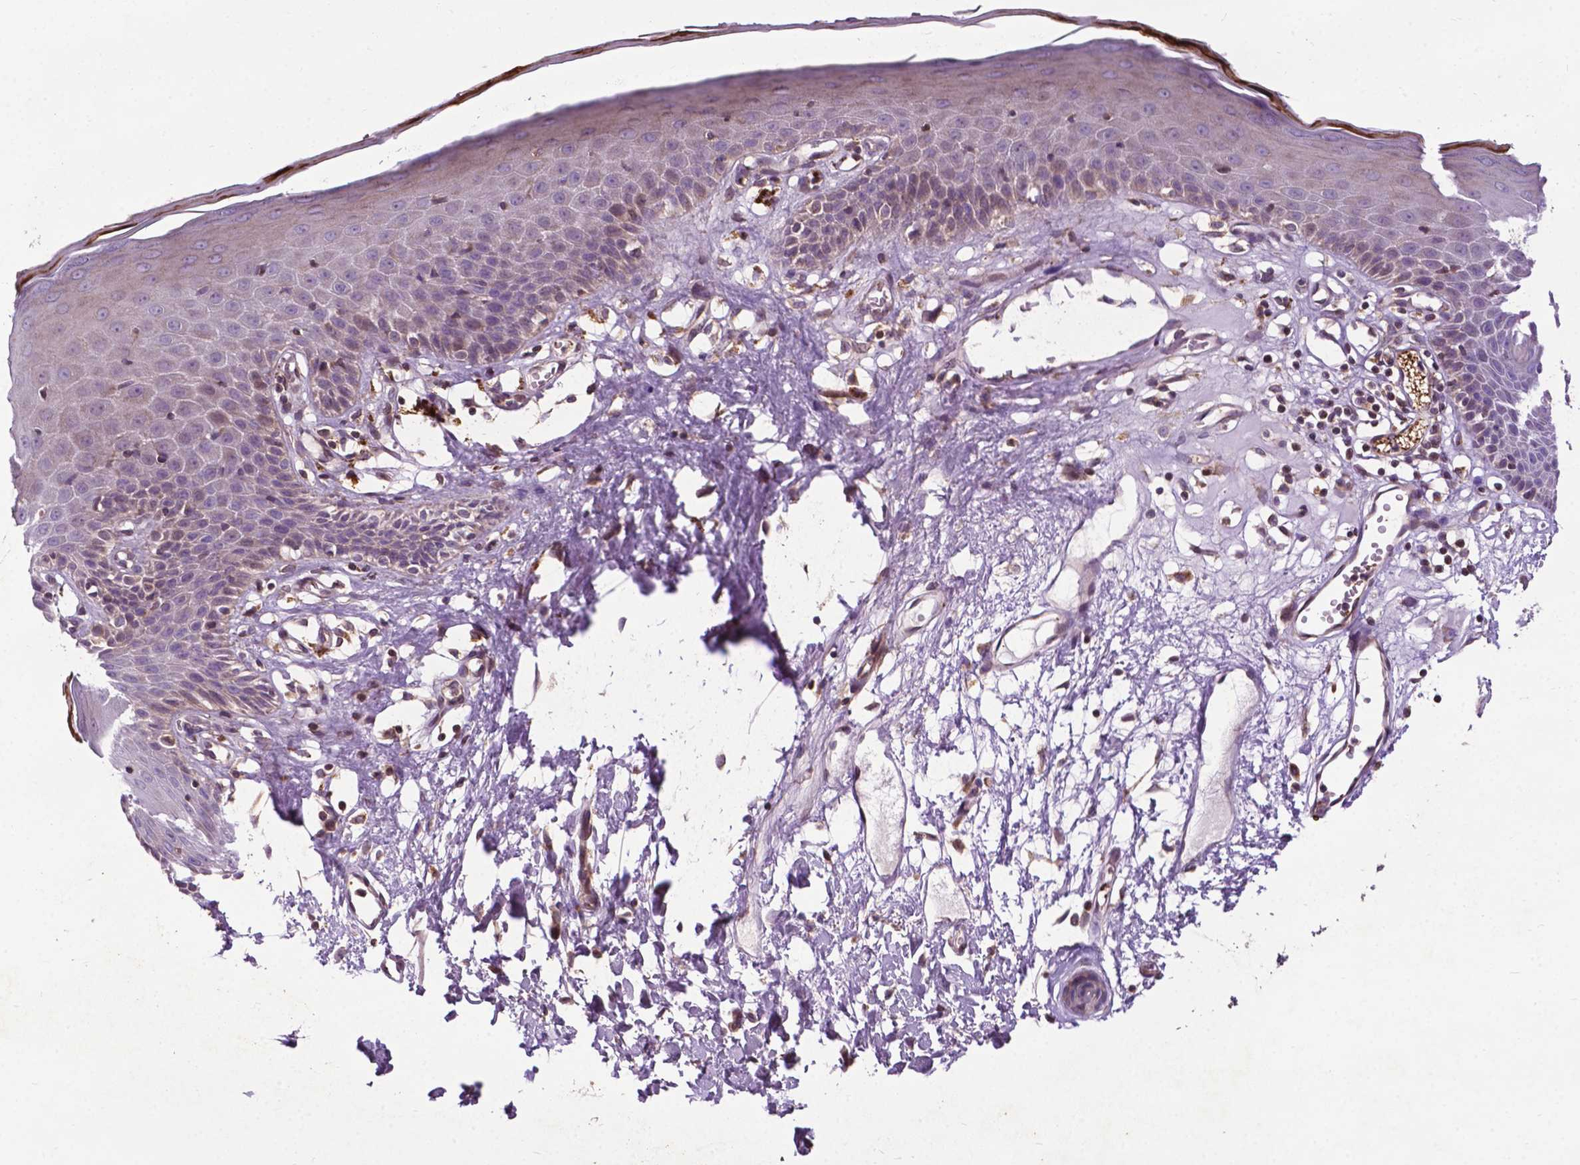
{"staining": {"intensity": "weak", "quantity": "<25%", "location": "nuclear"}, "tissue": "skin", "cell_type": "Epidermal cells", "image_type": "normal", "snomed": [{"axis": "morphology", "description": "Normal tissue, NOS"}, {"axis": "topography", "description": "Vulva"}], "caption": "Protein analysis of benign skin demonstrates no significant positivity in epidermal cells. Nuclei are stained in blue.", "gene": "SPNS2", "patient": {"sex": "female", "age": 68}}